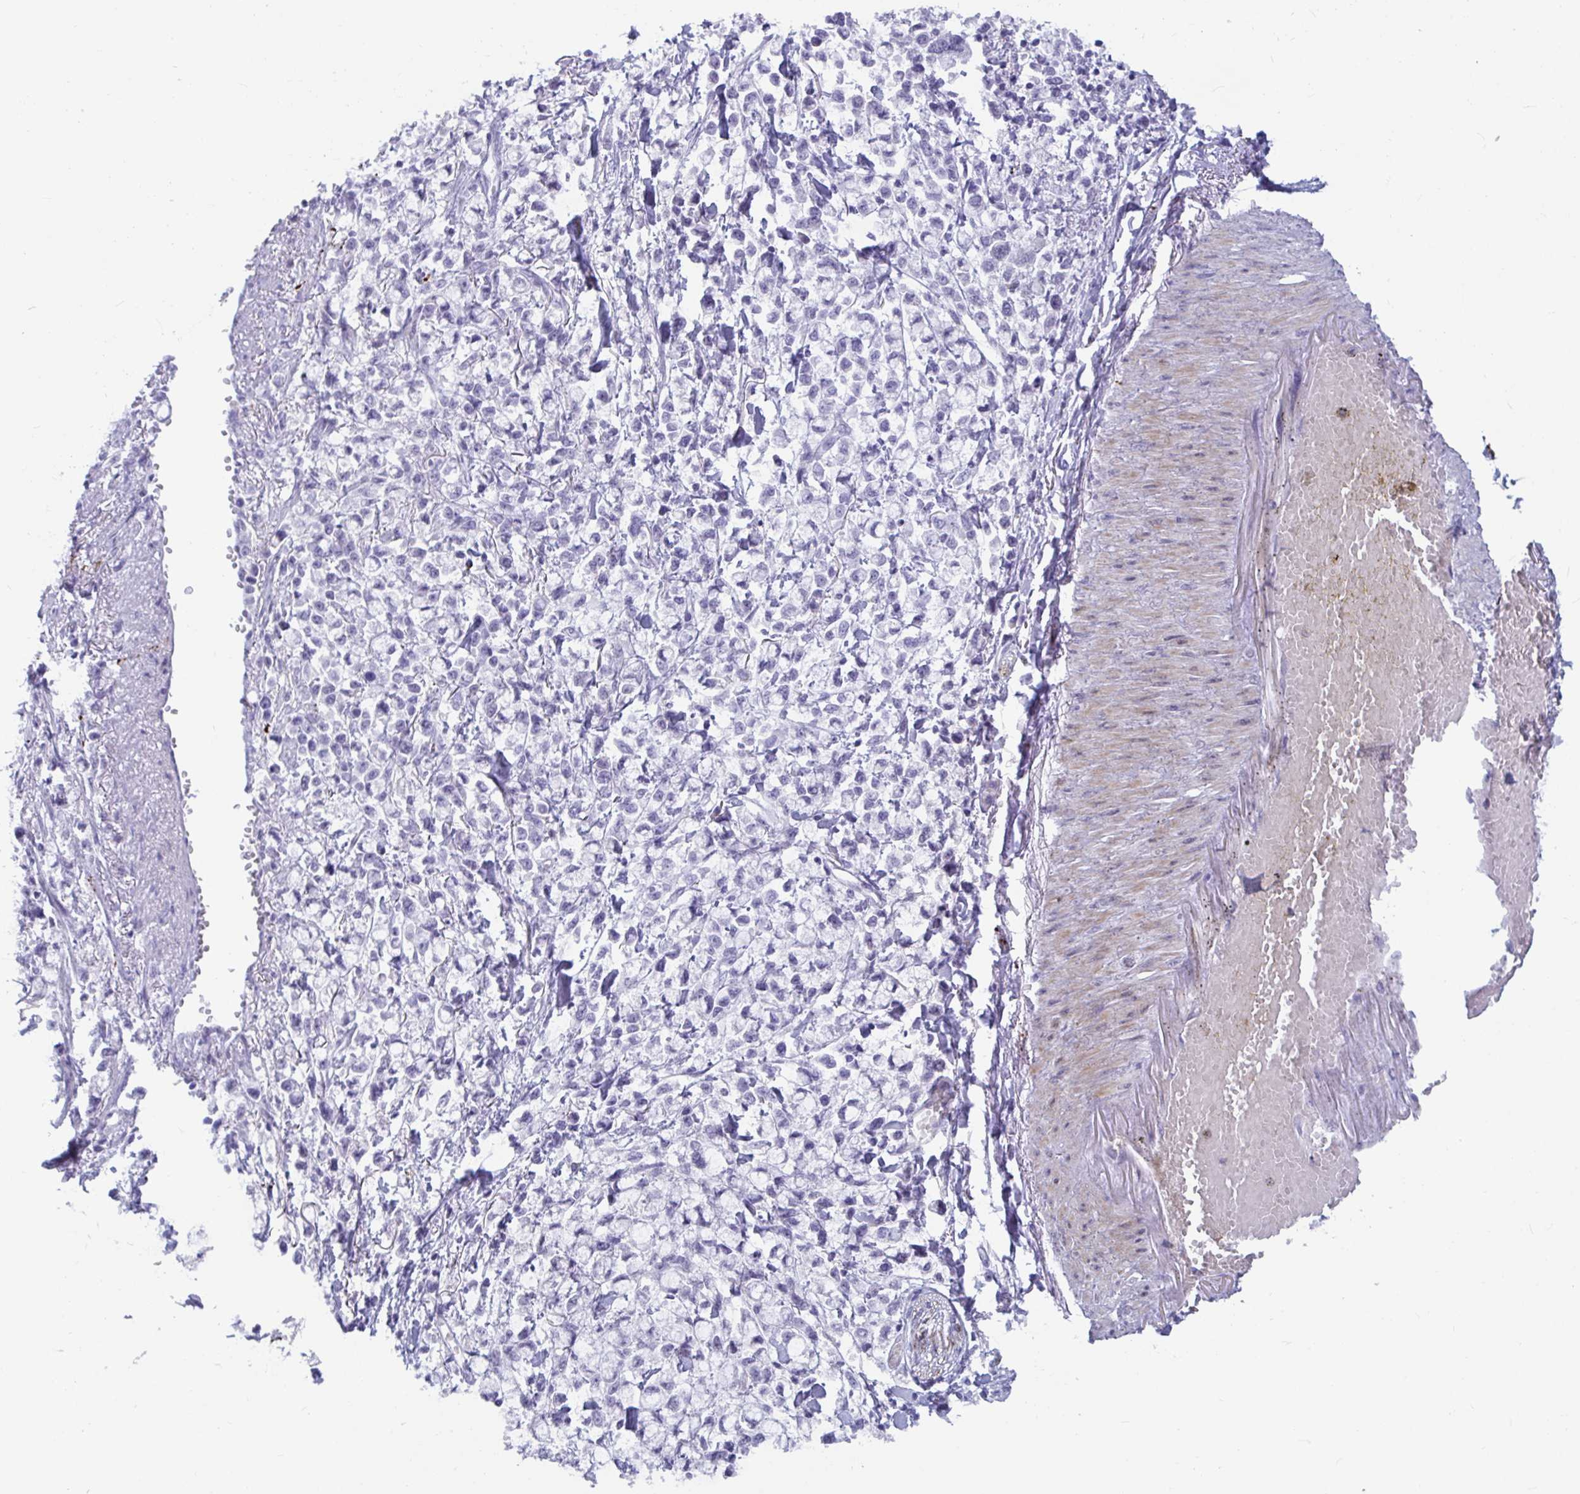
{"staining": {"intensity": "negative", "quantity": "none", "location": "none"}, "tissue": "stomach cancer", "cell_type": "Tumor cells", "image_type": "cancer", "snomed": [{"axis": "morphology", "description": "Adenocarcinoma, NOS"}, {"axis": "topography", "description": "Stomach"}], "caption": "Immunohistochemistry (IHC) image of human adenocarcinoma (stomach) stained for a protein (brown), which reveals no positivity in tumor cells.", "gene": "NPY", "patient": {"sex": "female", "age": 81}}